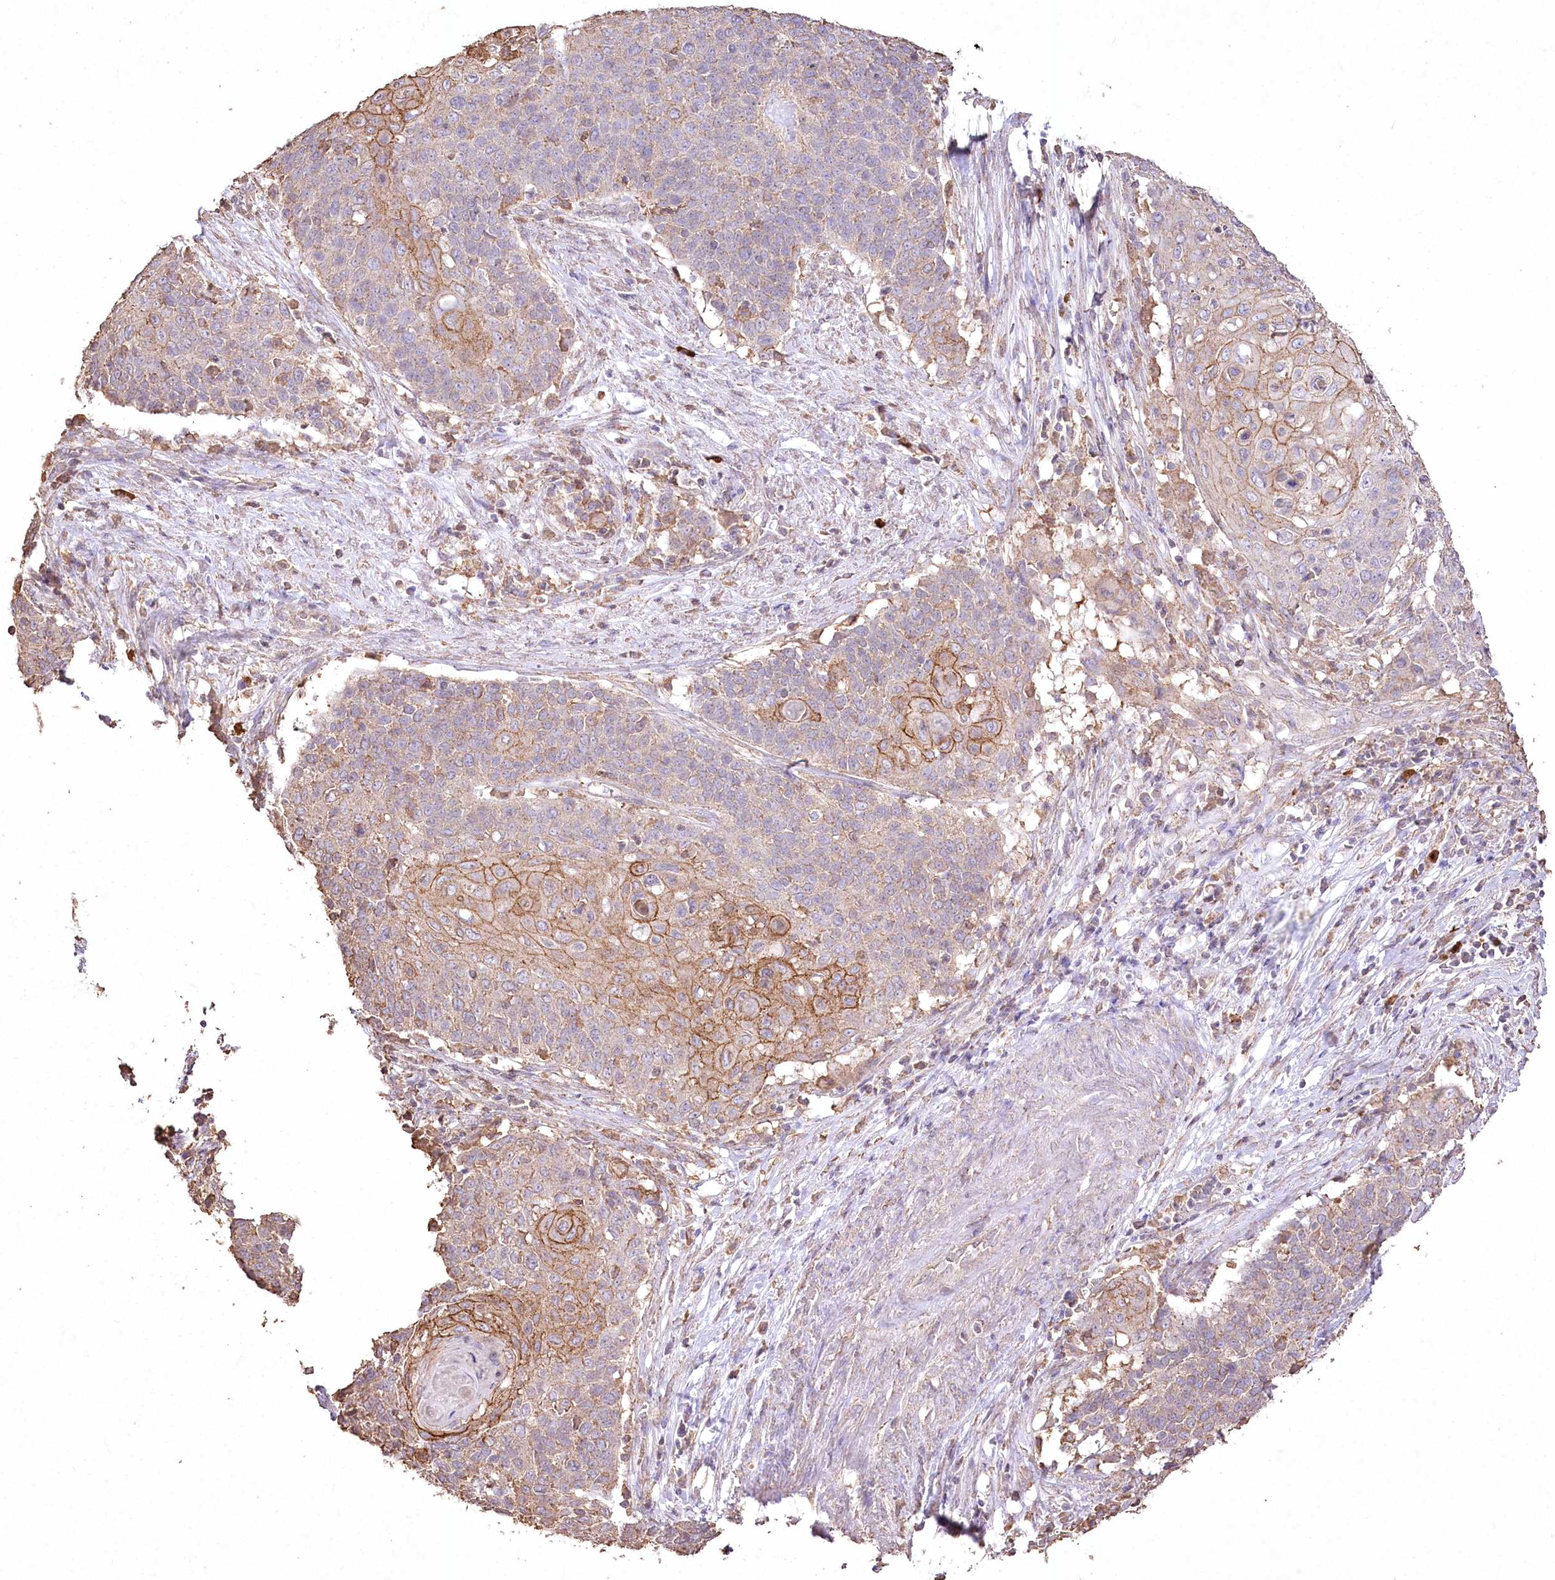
{"staining": {"intensity": "moderate", "quantity": "25%-75%", "location": "cytoplasmic/membranous"}, "tissue": "cervical cancer", "cell_type": "Tumor cells", "image_type": "cancer", "snomed": [{"axis": "morphology", "description": "Squamous cell carcinoma, NOS"}, {"axis": "topography", "description": "Cervix"}], "caption": "Moderate cytoplasmic/membranous positivity is appreciated in about 25%-75% of tumor cells in cervical squamous cell carcinoma. (brown staining indicates protein expression, while blue staining denotes nuclei).", "gene": "IREB2", "patient": {"sex": "female", "age": 39}}